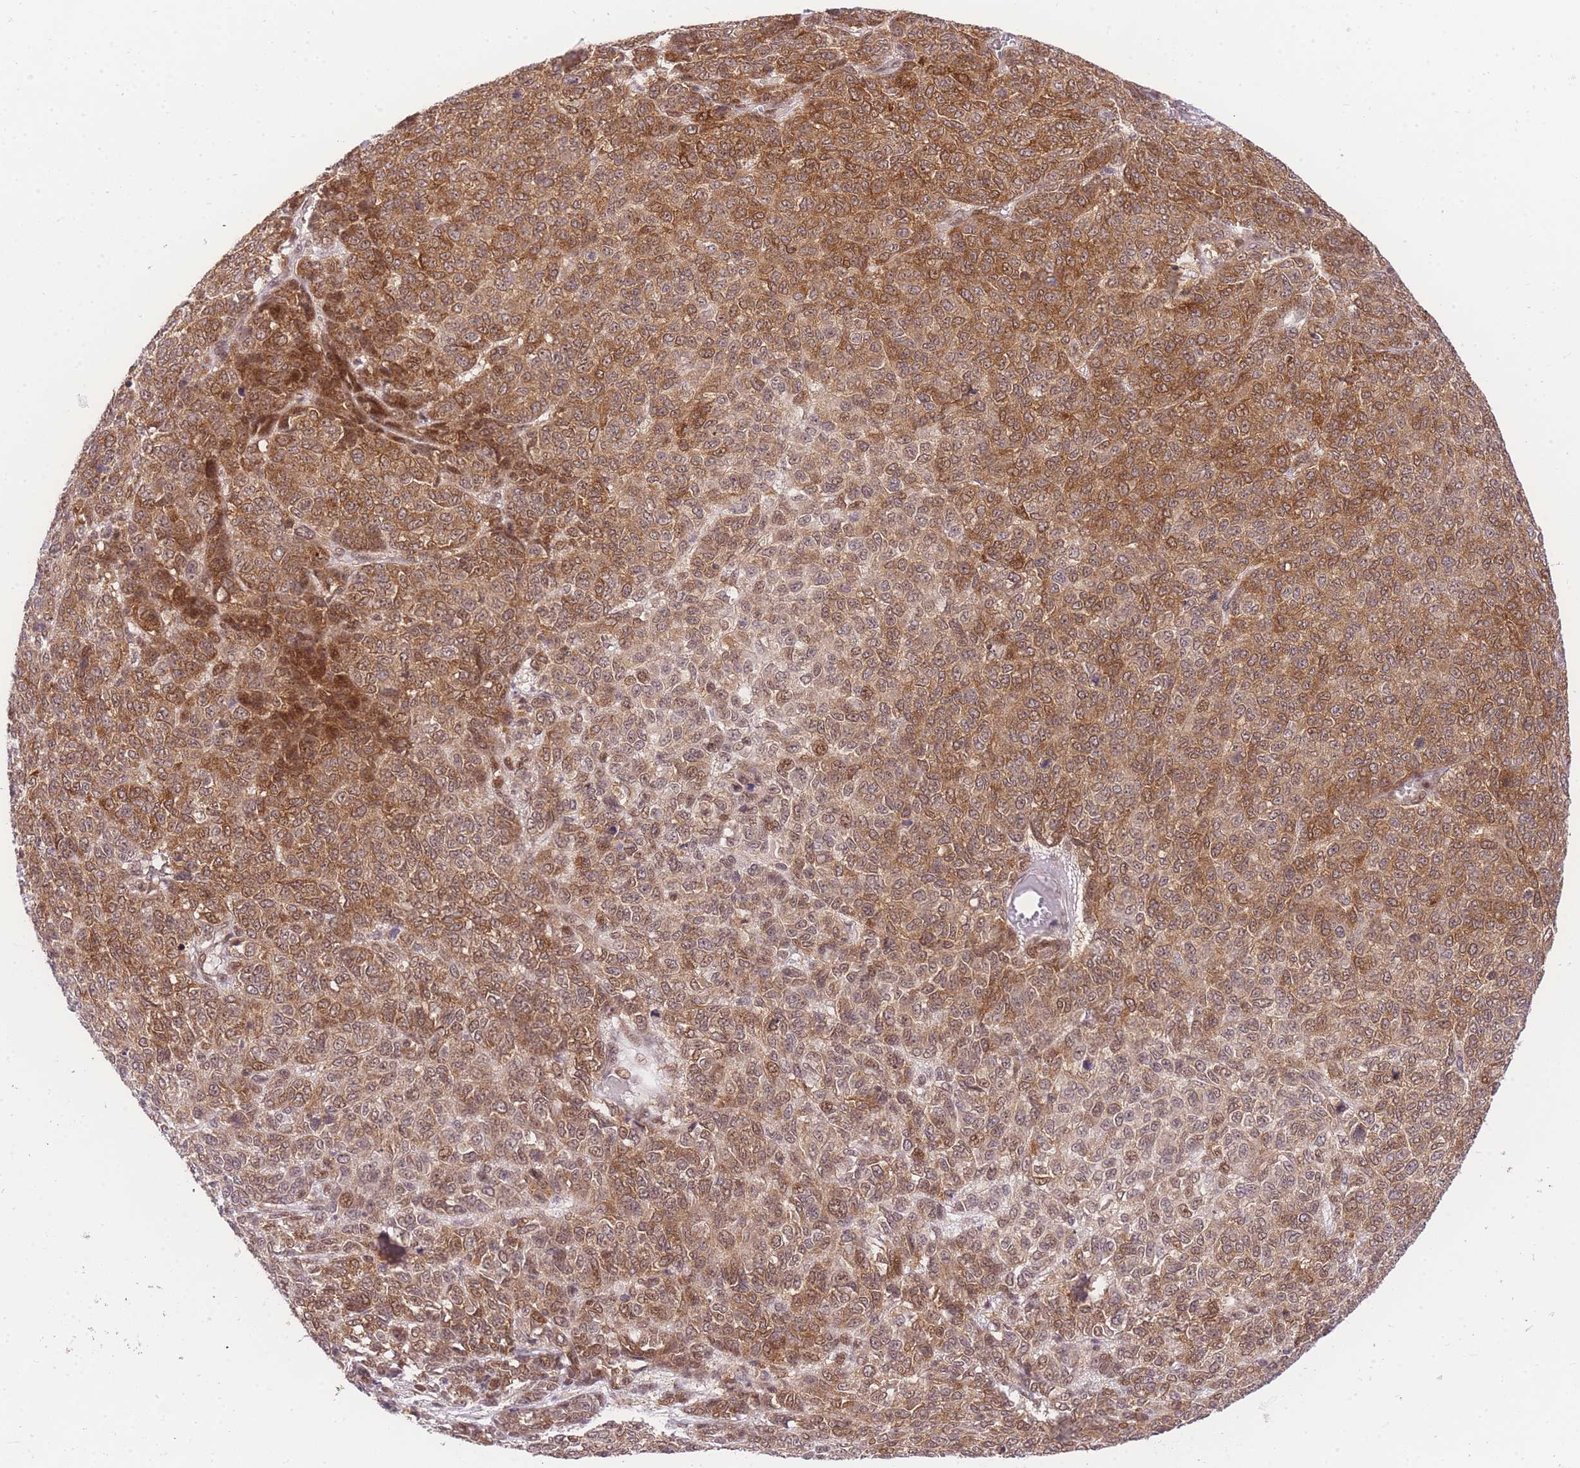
{"staining": {"intensity": "moderate", "quantity": ">75%", "location": "cytoplasmic/membranous,nuclear"}, "tissue": "melanoma", "cell_type": "Tumor cells", "image_type": "cancer", "snomed": [{"axis": "morphology", "description": "Malignant melanoma, NOS"}, {"axis": "topography", "description": "Skin"}], "caption": "Moderate cytoplasmic/membranous and nuclear expression for a protein is appreciated in about >75% of tumor cells of malignant melanoma using immunohistochemistry (IHC).", "gene": "STK39", "patient": {"sex": "male", "age": 49}}